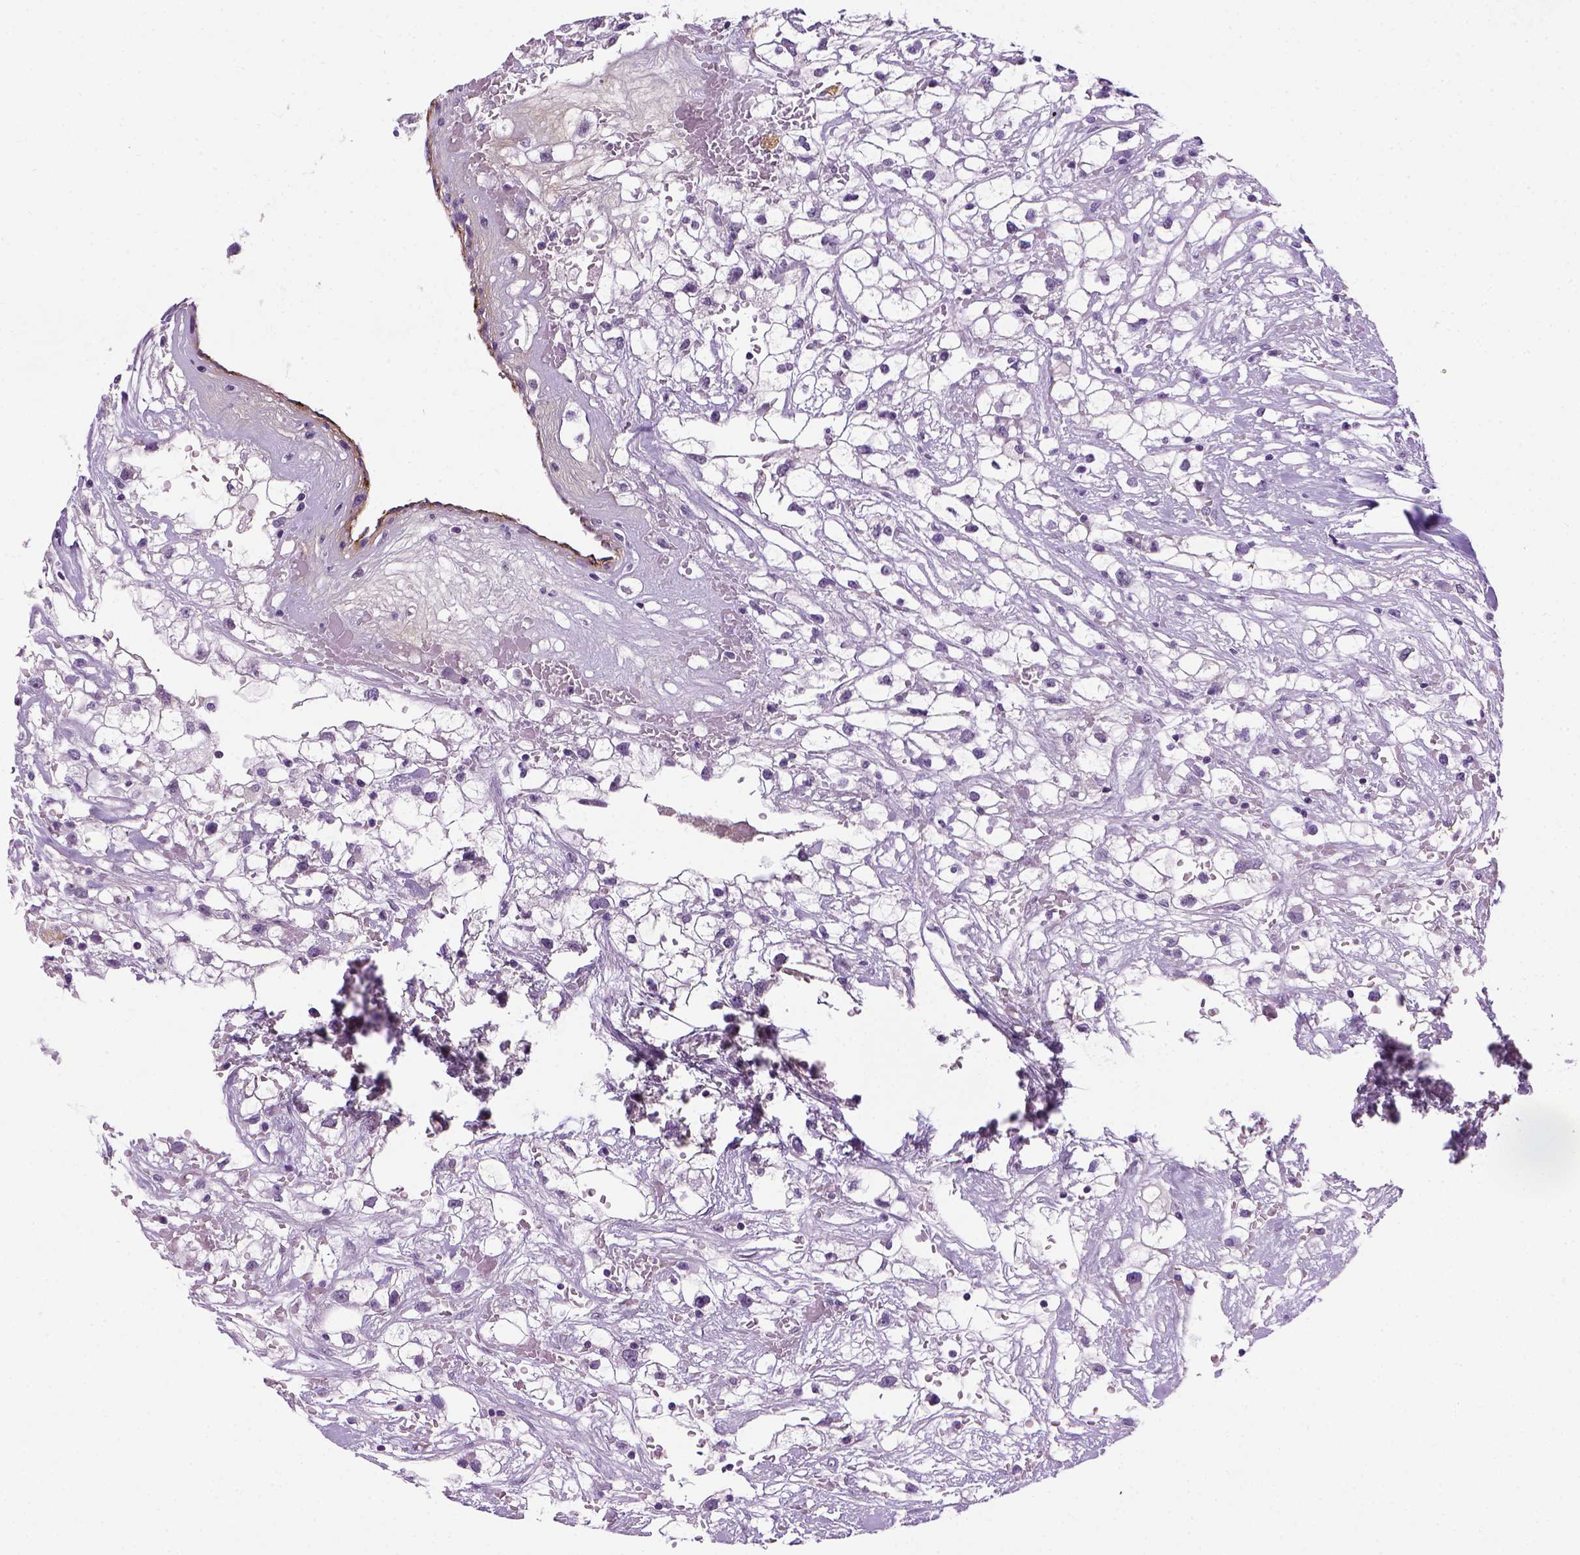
{"staining": {"intensity": "negative", "quantity": "none", "location": "none"}, "tissue": "renal cancer", "cell_type": "Tumor cells", "image_type": "cancer", "snomed": [{"axis": "morphology", "description": "Adenocarcinoma, NOS"}, {"axis": "topography", "description": "Kidney"}], "caption": "This is an immunohistochemistry micrograph of human renal adenocarcinoma. There is no positivity in tumor cells.", "gene": "VWF", "patient": {"sex": "male", "age": 59}}